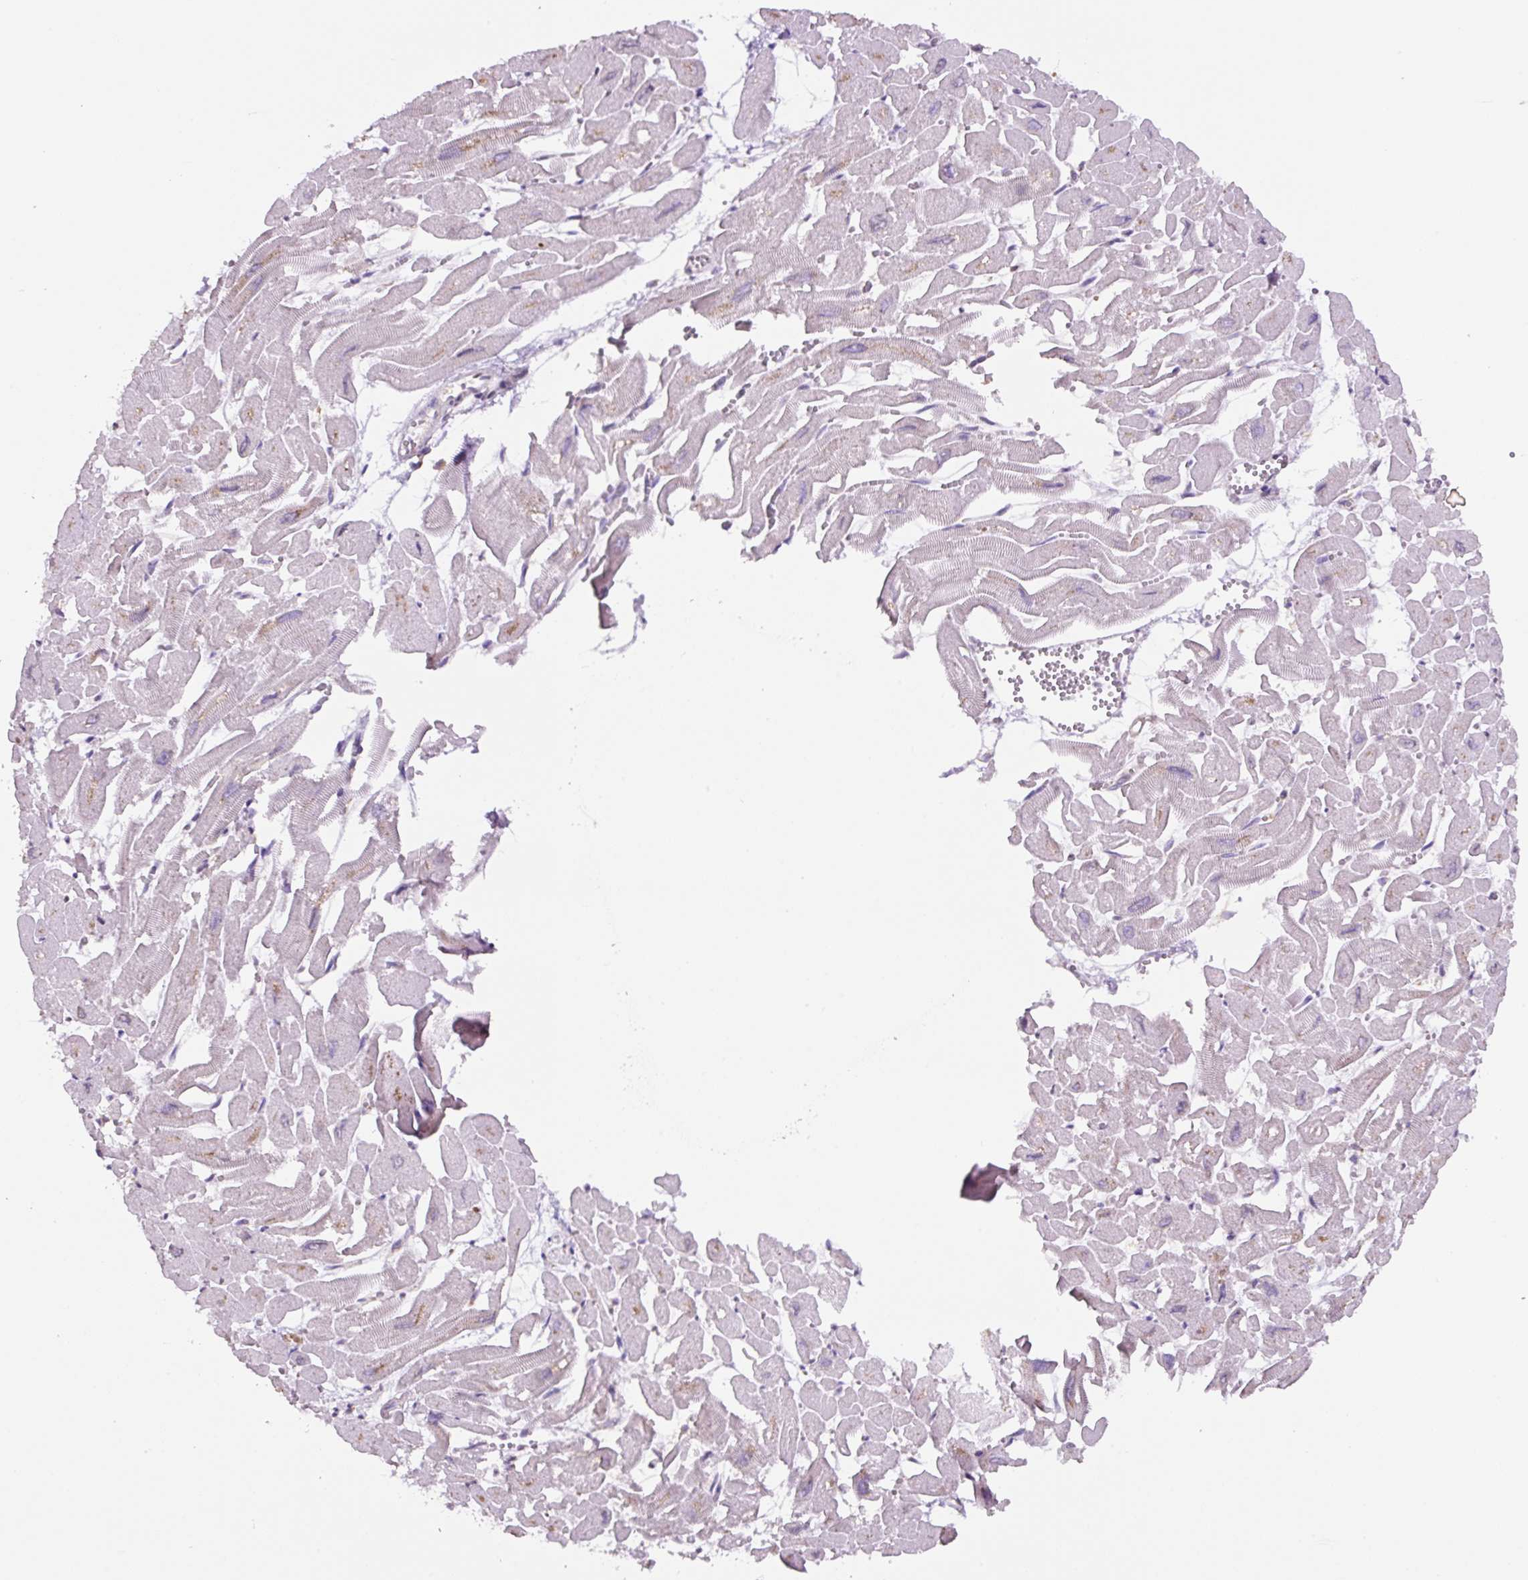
{"staining": {"intensity": "negative", "quantity": "none", "location": "none"}, "tissue": "heart muscle", "cell_type": "Cardiomyocytes", "image_type": "normal", "snomed": [{"axis": "morphology", "description": "Normal tissue, NOS"}, {"axis": "topography", "description": "Heart"}], "caption": "Protein analysis of unremarkable heart muscle exhibits no significant positivity in cardiomyocytes. (DAB immunohistochemistry visualized using brightfield microscopy, high magnification).", "gene": "RPS23", "patient": {"sex": "male", "age": 54}}